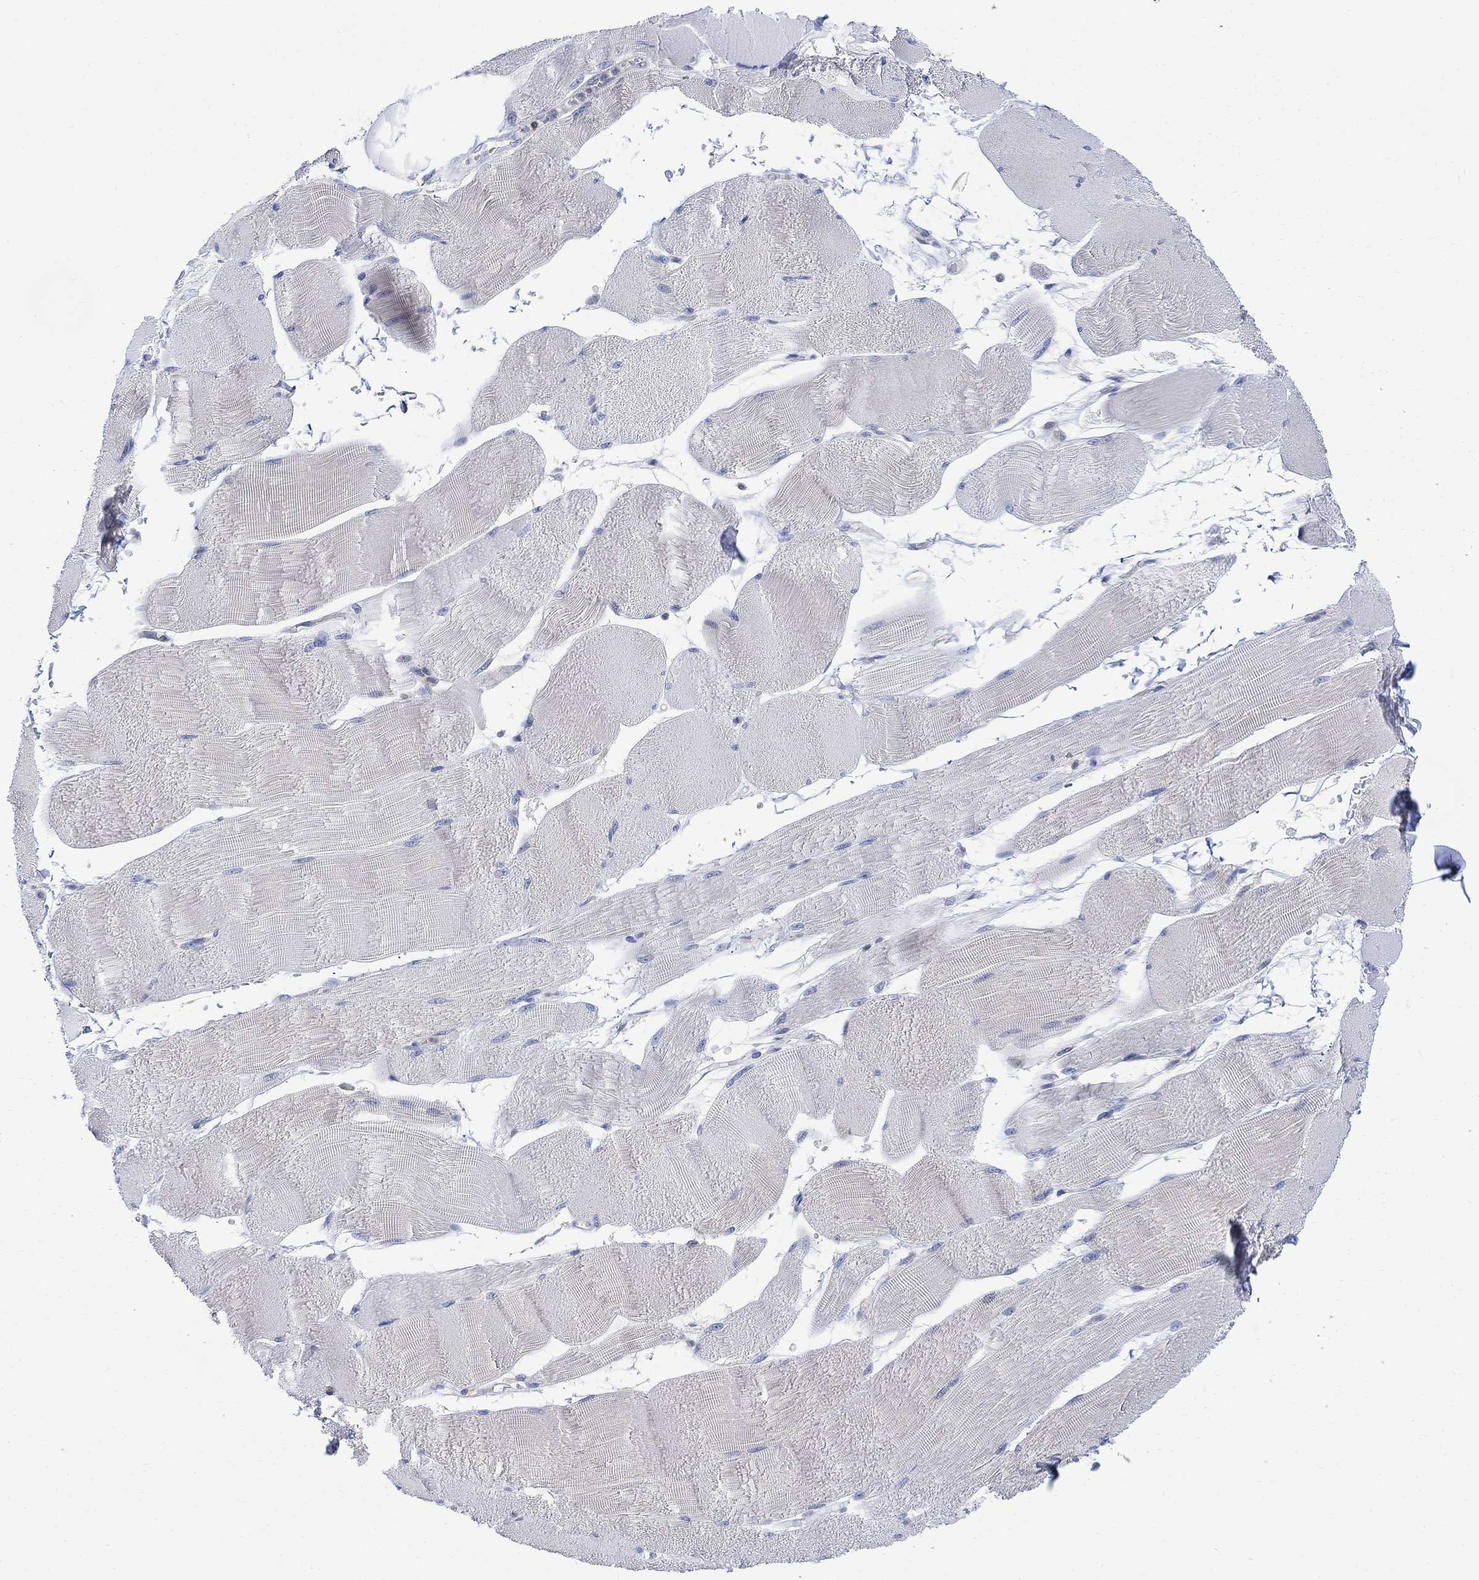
{"staining": {"intensity": "negative", "quantity": "none", "location": "none"}, "tissue": "skeletal muscle", "cell_type": "Myocytes", "image_type": "normal", "snomed": [{"axis": "morphology", "description": "Normal tissue, NOS"}, {"axis": "topography", "description": "Skeletal muscle"}], "caption": "This is an IHC image of unremarkable skeletal muscle. There is no expression in myocytes.", "gene": "ARSK", "patient": {"sex": "male", "age": 56}}